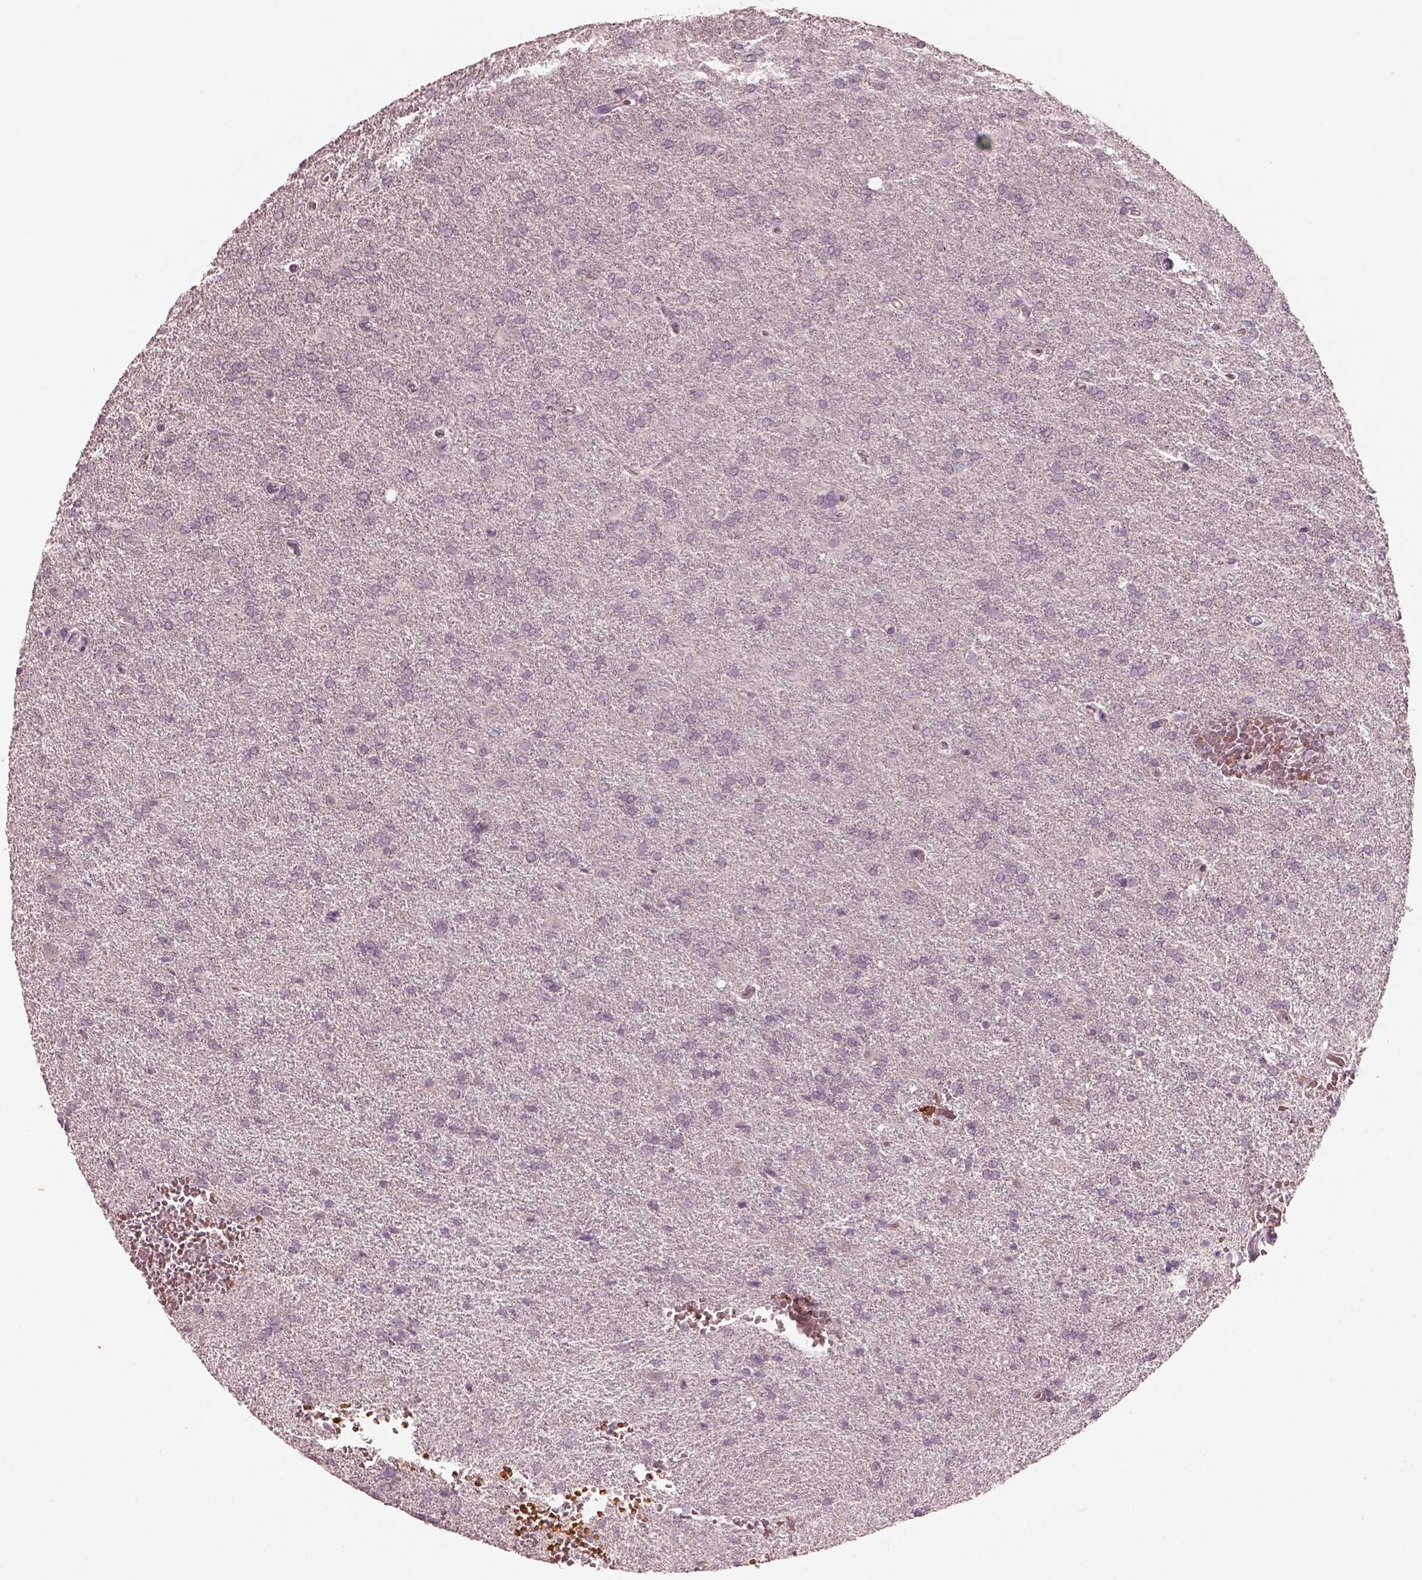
{"staining": {"intensity": "negative", "quantity": "none", "location": "none"}, "tissue": "glioma", "cell_type": "Tumor cells", "image_type": "cancer", "snomed": [{"axis": "morphology", "description": "Glioma, malignant, High grade"}, {"axis": "topography", "description": "Brain"}], "caption": "Tumor cells show no significant staining in malignant high-grade glioma. The staining is performed using DAB brown chromogen with nuclei counter-stained in using hematoxylin.", "gene": "ANKLE1", "patient": {"sex": "male", "age": 68}}